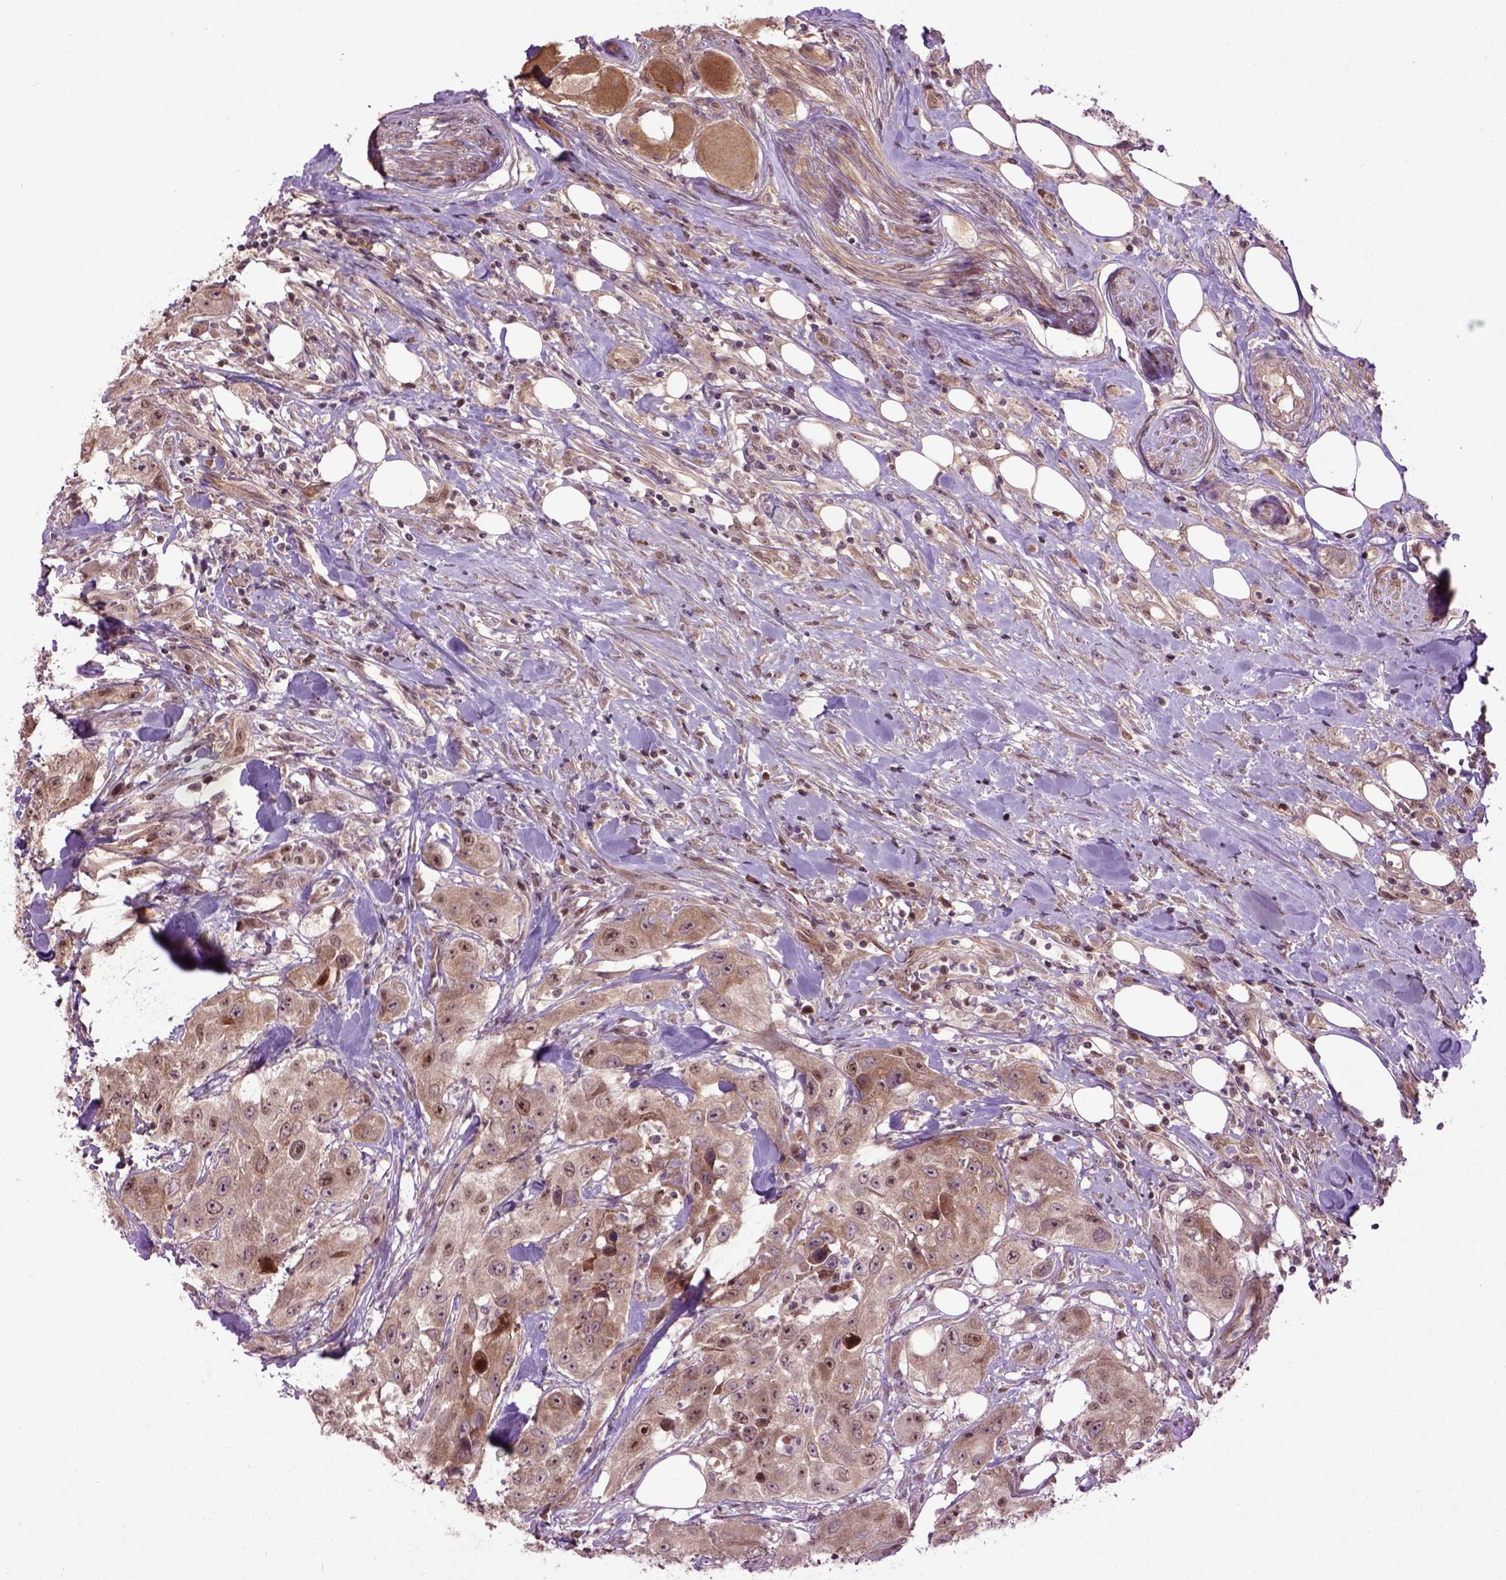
{"staining": {"intensity": "moderate", "quantity": ">75%", "location": "cytoplasmic/membranous,nuclear"}, "tissue": "urothelial cancer", "cell_type": "Tumor cells", "image_type": "cancer", "snomed": [{"axis": "morphology", "description": "Urothelial carcinoma, High grade"}, {"axis": "topography", "description": "Urinary bladder"}], "caption": "A histopathology image of urothelial cancer stained for a protein demonstrates moderate cytoplasmic/membranous and nuclear brown staining in tumor cells.", "gene": "WDR48", "patient": {"sex": "male", "age": 79}}